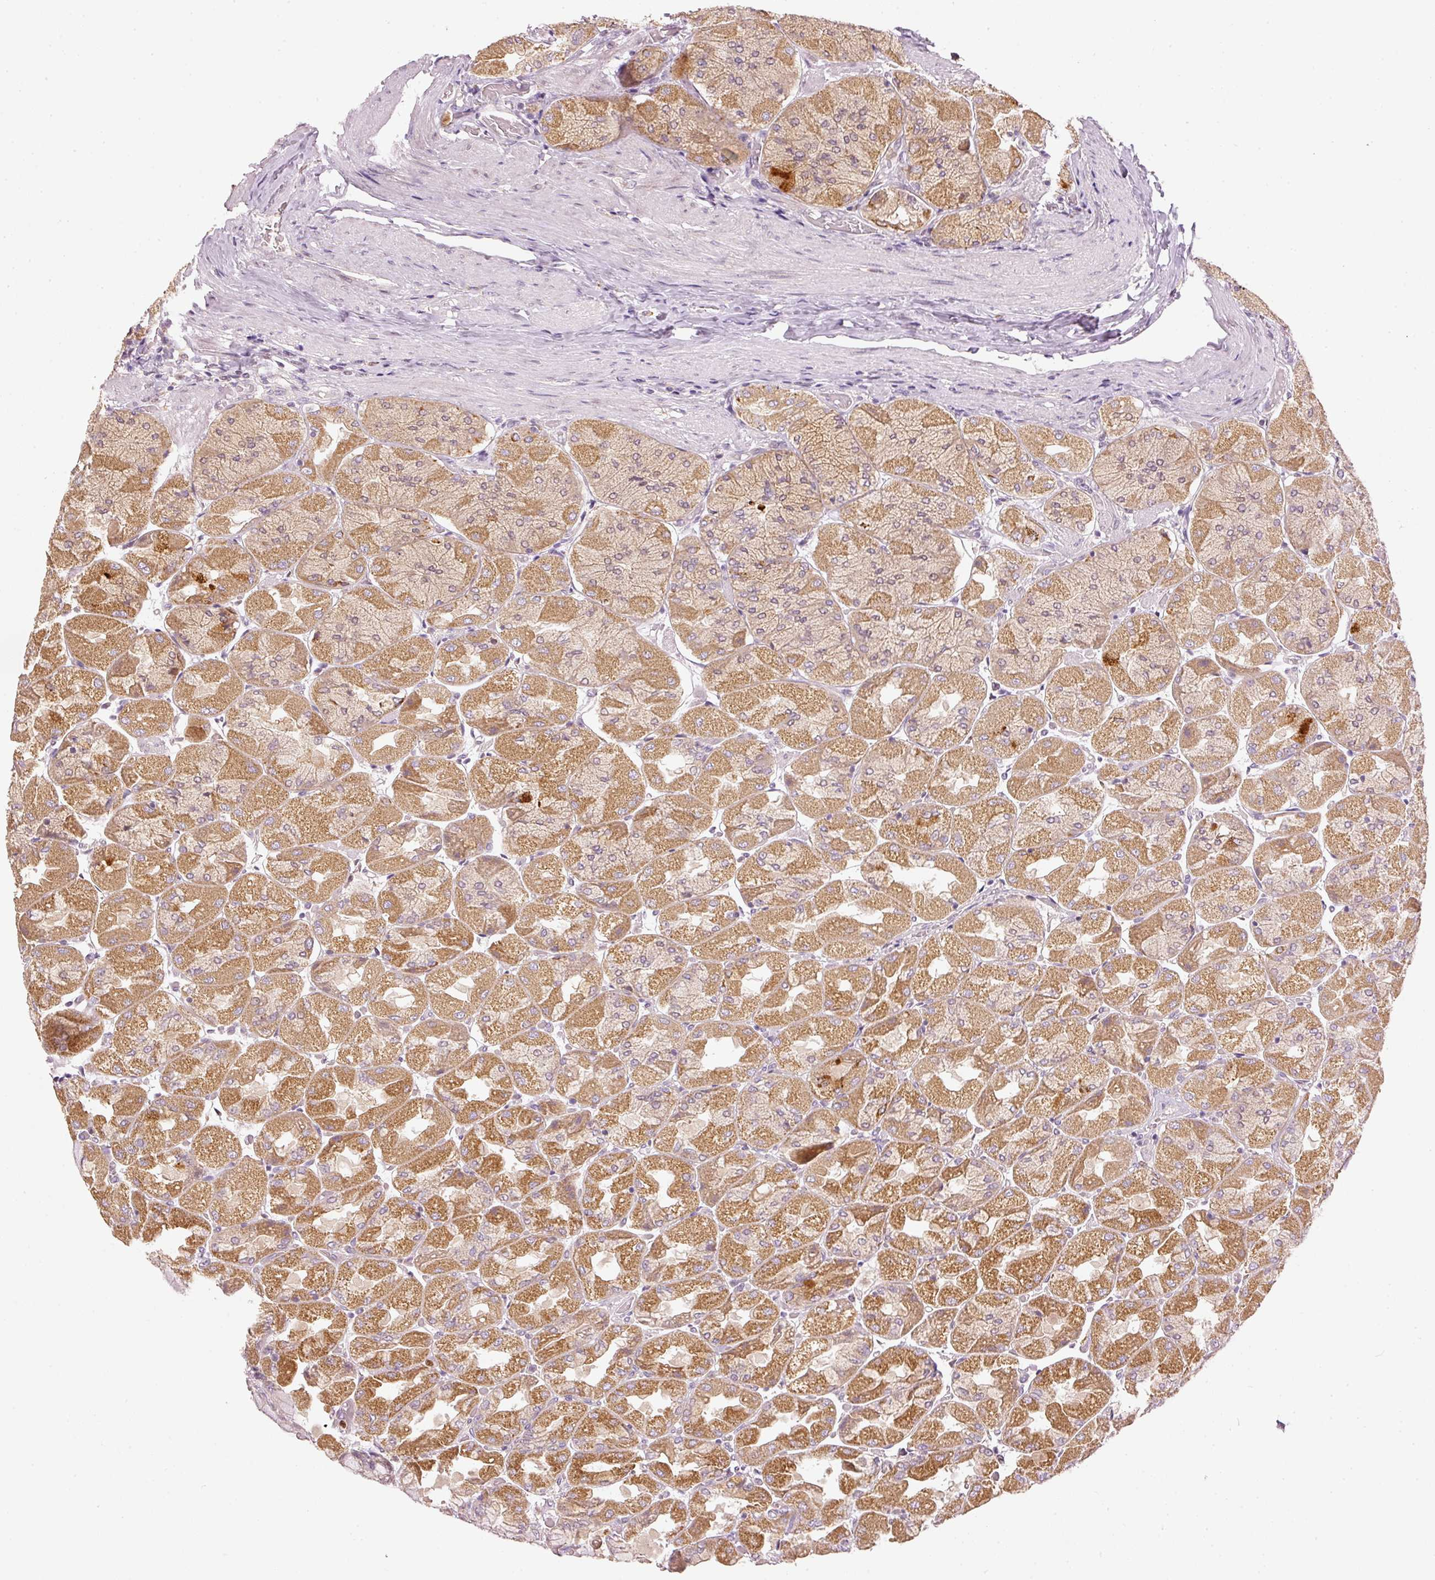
{"staining": {"intensity": "moderate", "quantity": ">75%", "location": "cytoplasmic/membranous"}, "tissue": "stomach", "cell_type": "Glandular cells", "image_type": "normal", "snomed": [{"axis": "morphology", "description": "Normal tissue, NOS"}, {"axis": "topography", "description": "Stomach"}], "caption": "IHC of unremarkable human stomach demonstrates medium levels of moderate cytoplasmic/membranous staining in approximately >75% of glandular cells. (DAB IHC, brown staining for protein, blue staining for nuclei).", "gene": "MTHFD1L", "patient": {"sex": "female", "age": 61}}